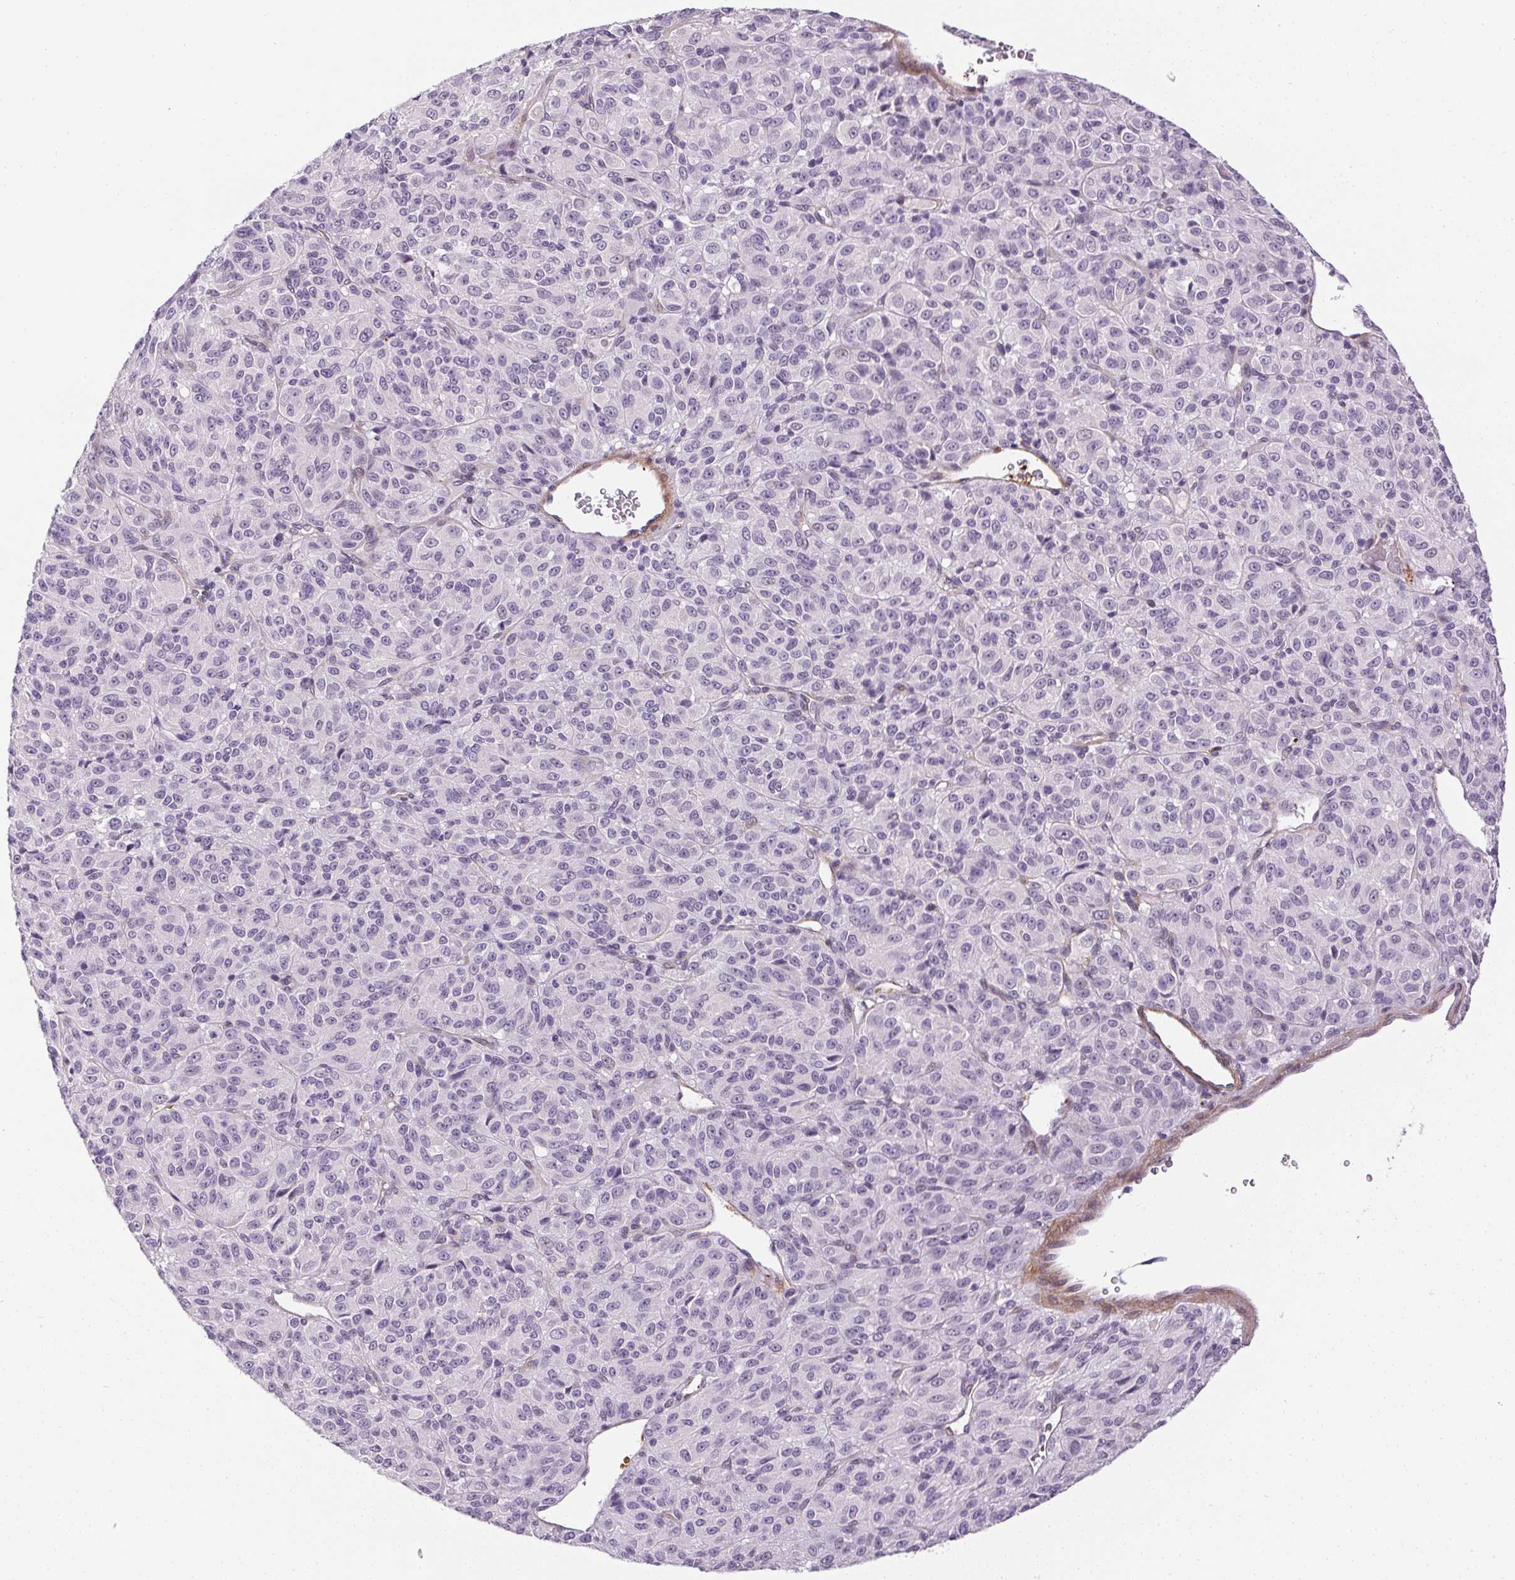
{"staining": {"intensity": "negative", "quantity": "none", "location": "none"}, "tissue": "melanoma", "cell_type": "Tumor cells", "image_type": "cancer", "snomed": [{"axis": "morphology", "description": "Malignant melanoma, Metastatic site"}, {"axis": "topography", "description": "Brain"}], "caption": "High power microscopy image of an immunohistochemistry image of malignant melanoma (metastatic site), revealing no significant staining in tumor cells. (Stains: DAB (3,3'-diaminobenzidine) IHC with hematoxylin counter stain, Microscopy: brightfield microscopy at high magnification).", "gene": "PRL", "patient": {"sex": "female", "age": 56}}